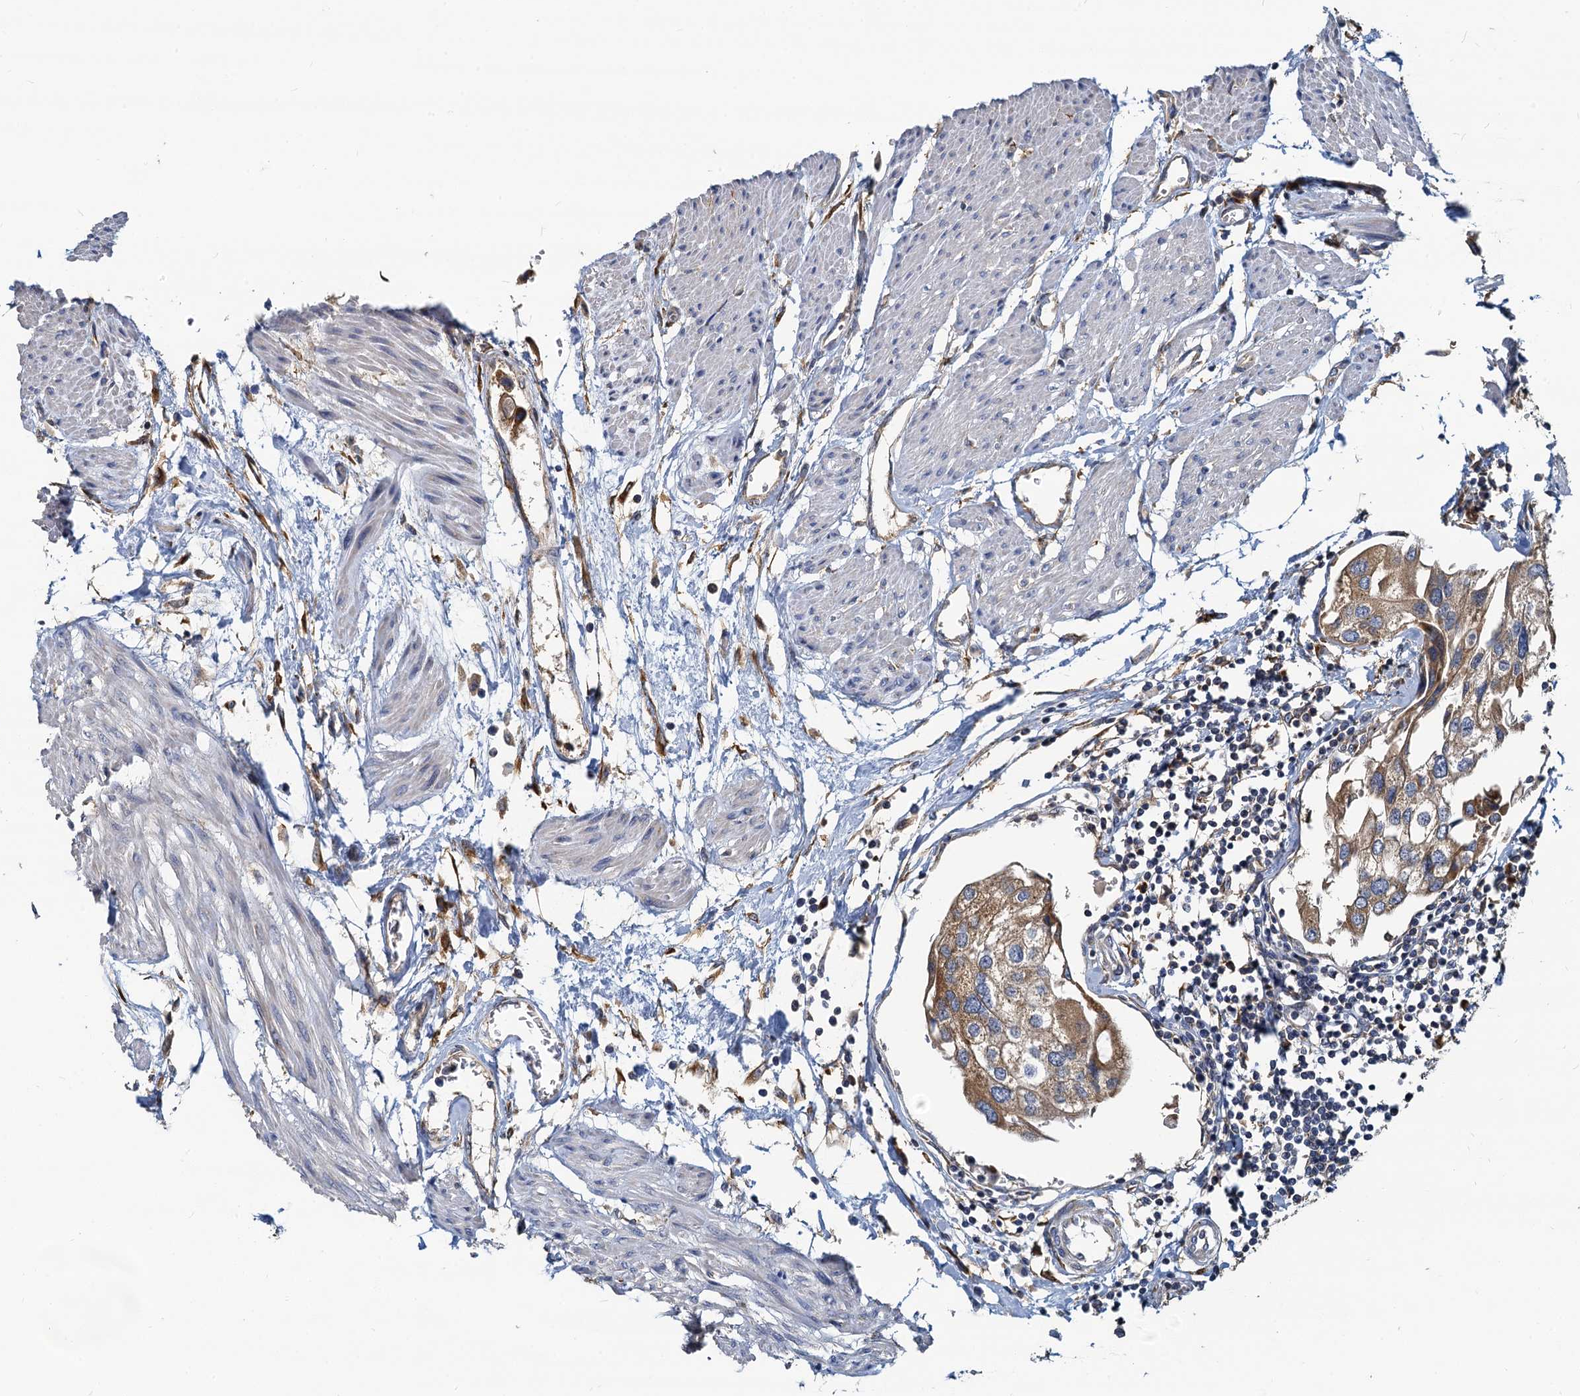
{"staining": {"intensity": "moderate", "quantity": ">75%", "location": "cytoplasmic/membranous"}, "tissue": "urothelial cancer", "cell_type": "Tumor cells", "image_type": "cancer", "snomed": [{"axis": "morphology", "description": "Urothelial carcinoma, High grade"}, {"axis": "topography", "description": "Urinary bladder"}], "caption": "Immunohistochemical staining of urothelial carcinoma (high-grade) demonstrates medium levels of moderate cytoplasmic/membranous protein staining in approximately >75% of tumor cells.", "gene": "NKAPD1", "patient": {"sex": "male", "age": 64}}